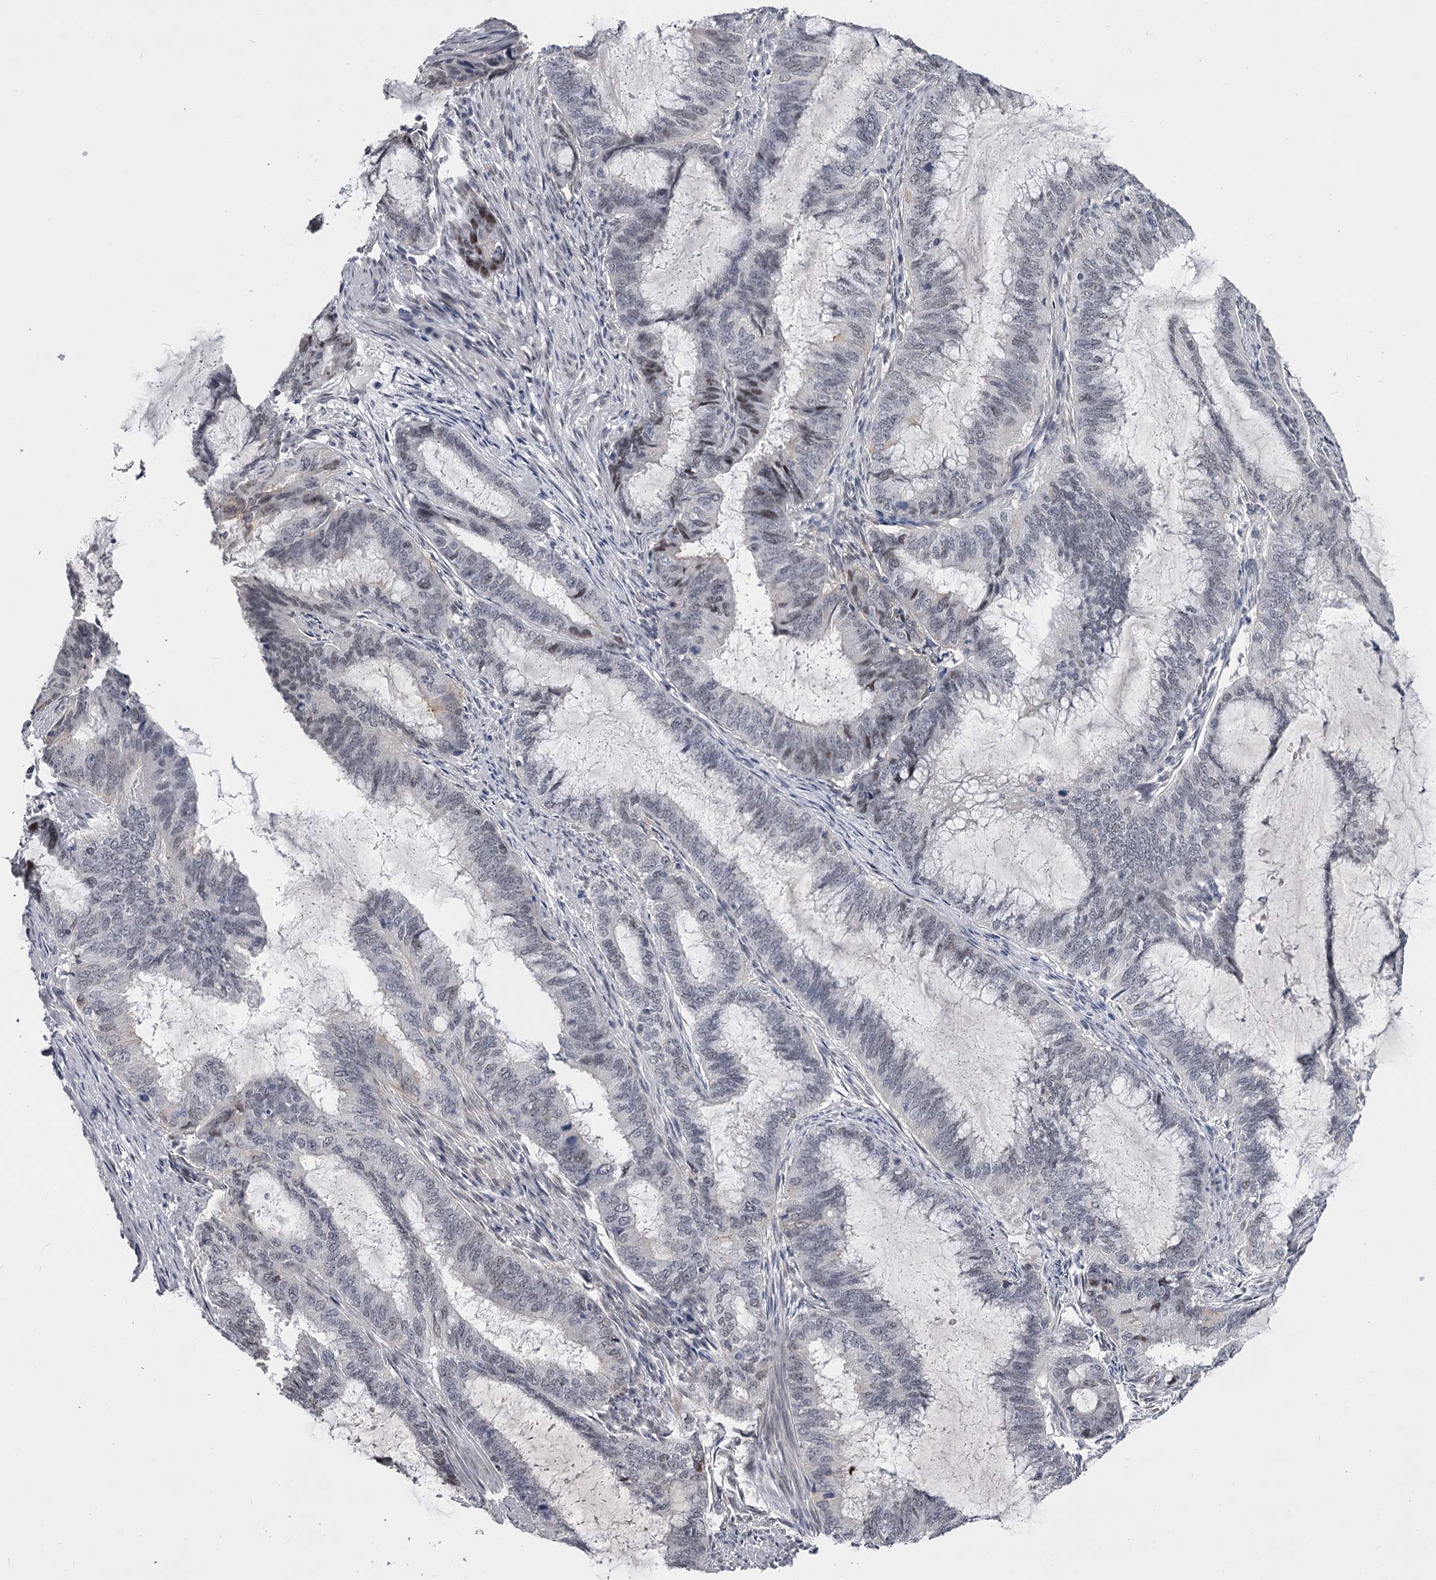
{"staining": {"intensity": "negative", "quantity": "none", "location": "none"}, "tissue": "endometrial cancer", "cell_type": "Tumor cells", "image_type": "cancer", "snomed": [{"axis": "morphology", "description": "Adenocarcinoma, NOS"}, {"axis": "topography", "description": "Endometrium"}], "caption": "The histopathology image demonstrates no staining of tumor cells in endometrial adenocarcinoma.", "gene": "OVOL2", "patient": {"sex": "female", "age": 51}}